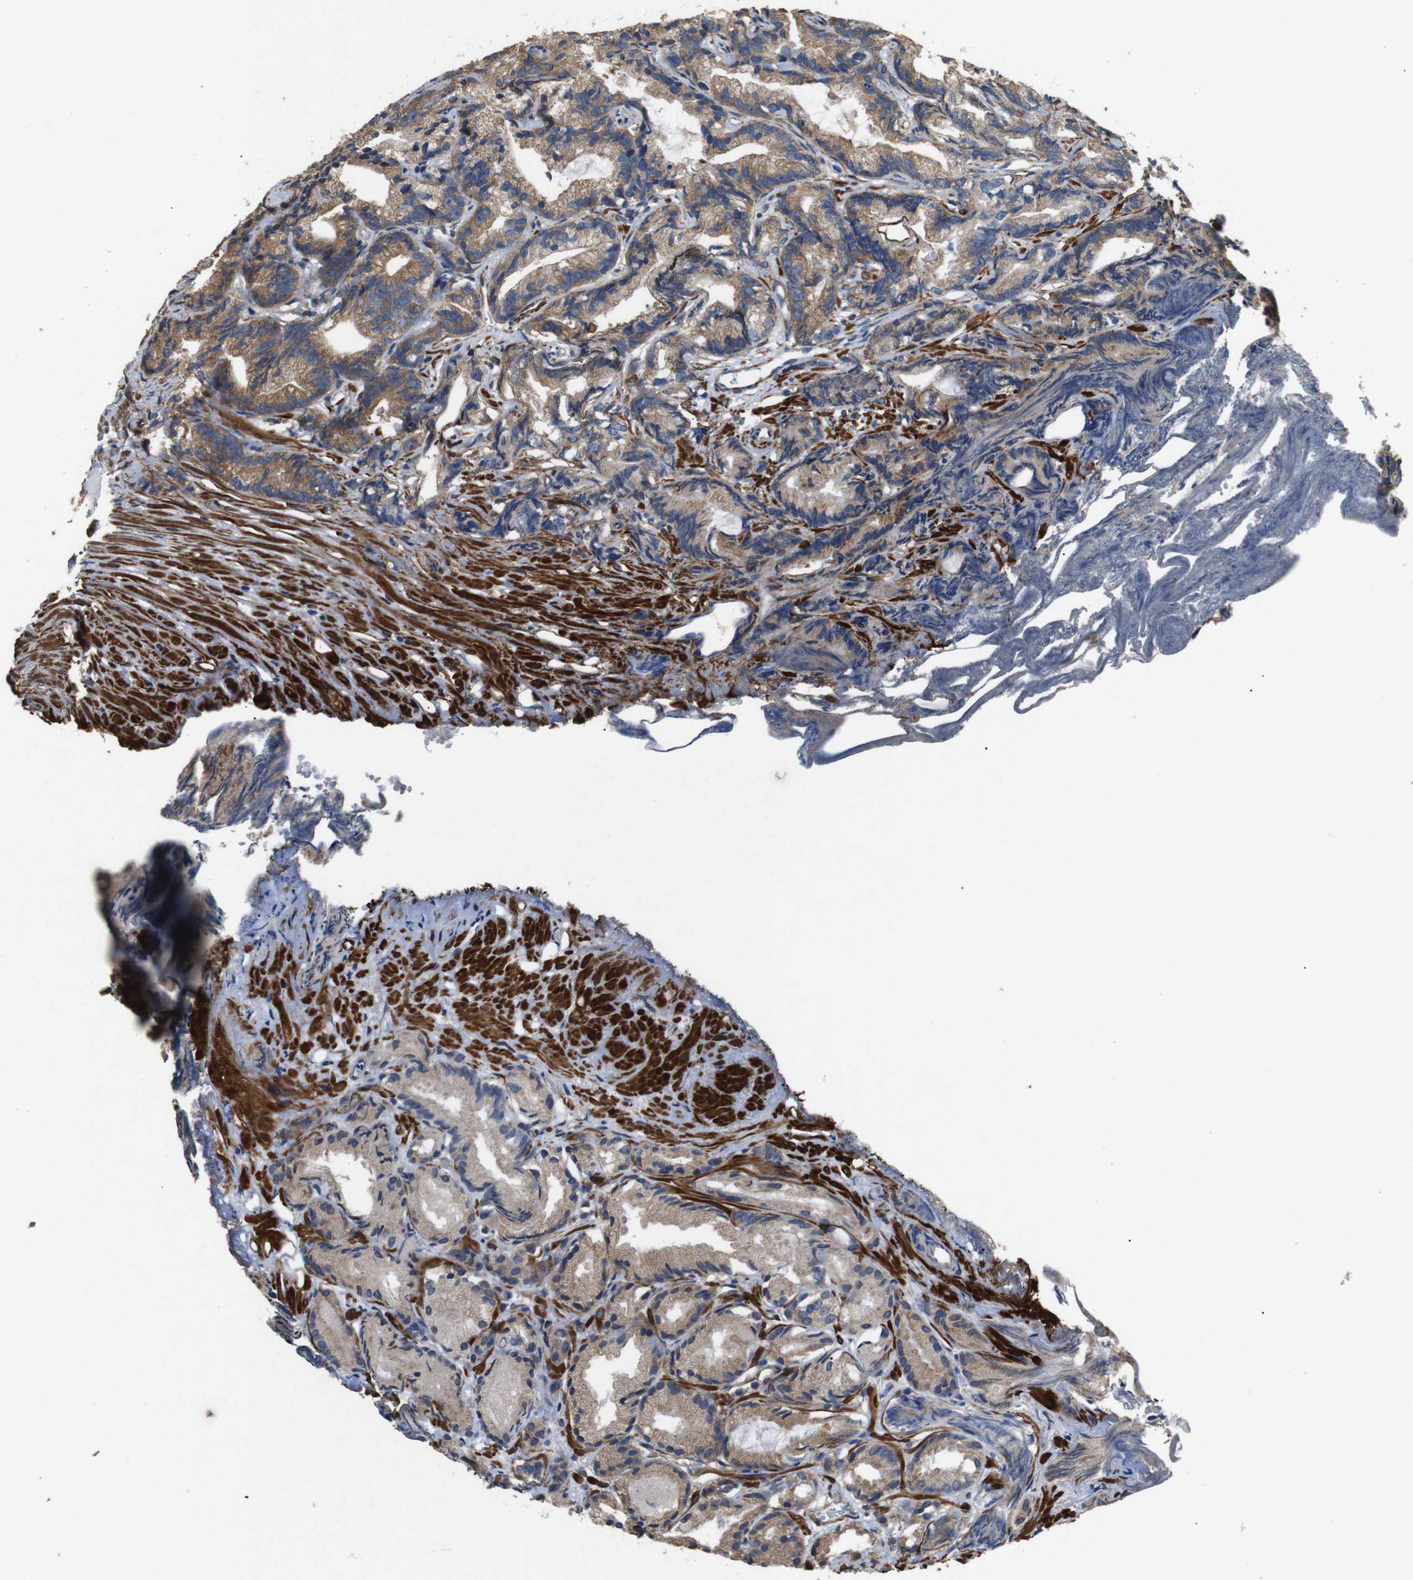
{"staining": {"intensity": "moderate", "quantity": ">75%", "location": "cytoplasmic/membranous"}, "tissue": "prostate cancer", "cell_type": "Tumor cells", "image_type": "cancer", "snomed": [{"axis": "morphology", "description": "Adenocarcinoma, Low grade"}, {"axis": "topography", "description": "Prostate"}], "caption": "Moderate cytoplasmic/membranous staining for a protein is appreciated in approximately >75% of tumor cells of low-grade adenocarcinoma (prostate) using immunohistochemistry.", "gene": "BNIP3", "patient": {"sex": "male", "age": 89}}